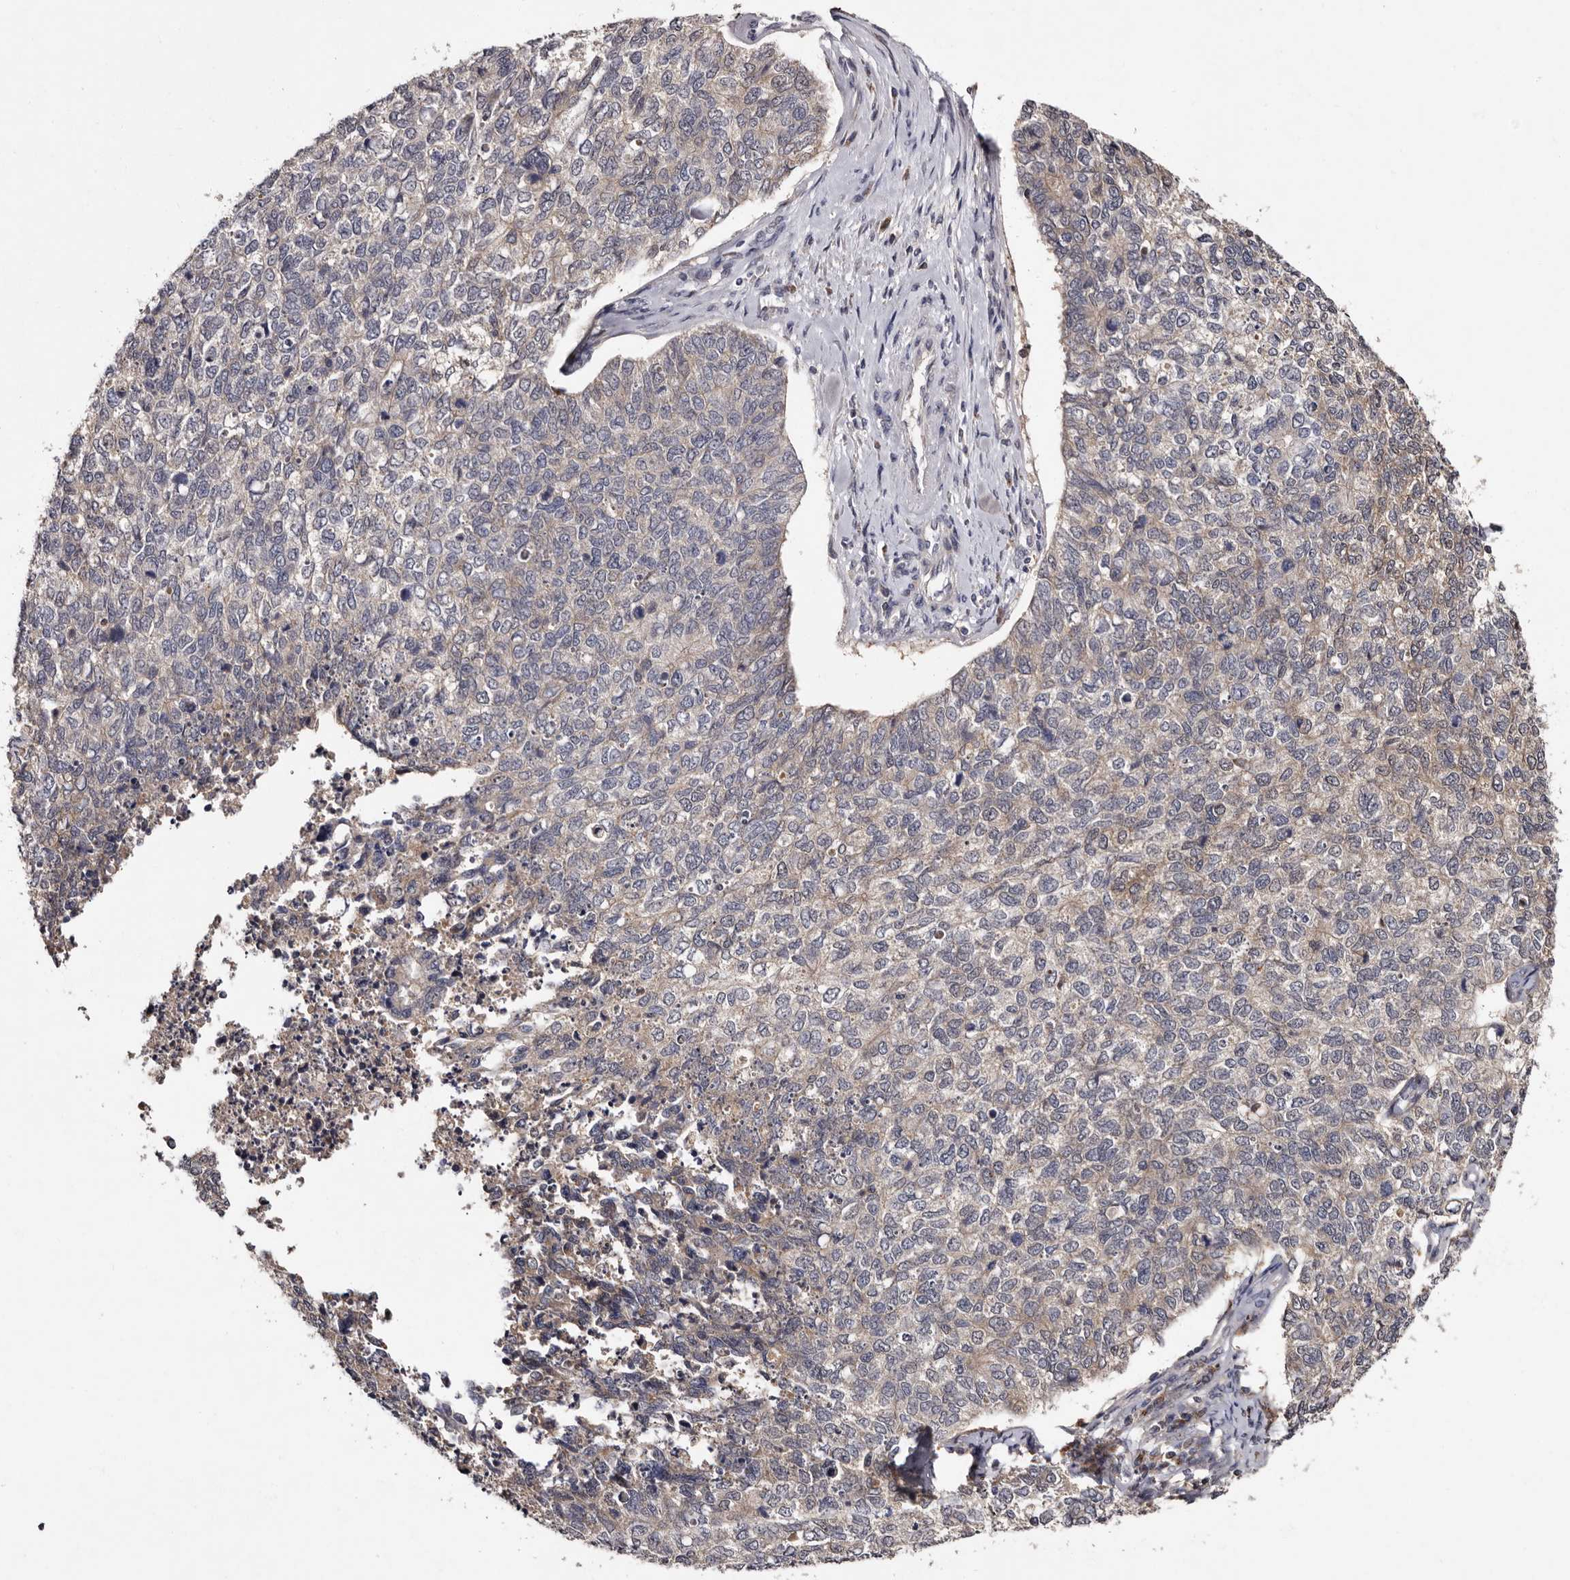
{"staining": {"intensity": "negative", "quantity": "none", "location": "none"}, "tissue": "cervical cancer", "cell_type": "Tumor cells", "image_type": "cancer", "snomed": [{"axis": "morphology", "description": "Squamous cell carcinoma, NOS"}, {"axis": "topography", "description": "Cervix"}], "caption": "This is an IHC photomicrograph of human cervical cancer. There is no positivity in tumor cells.", "gene": "DNPH1", "patient": {"sex": "female", "age": 63}}